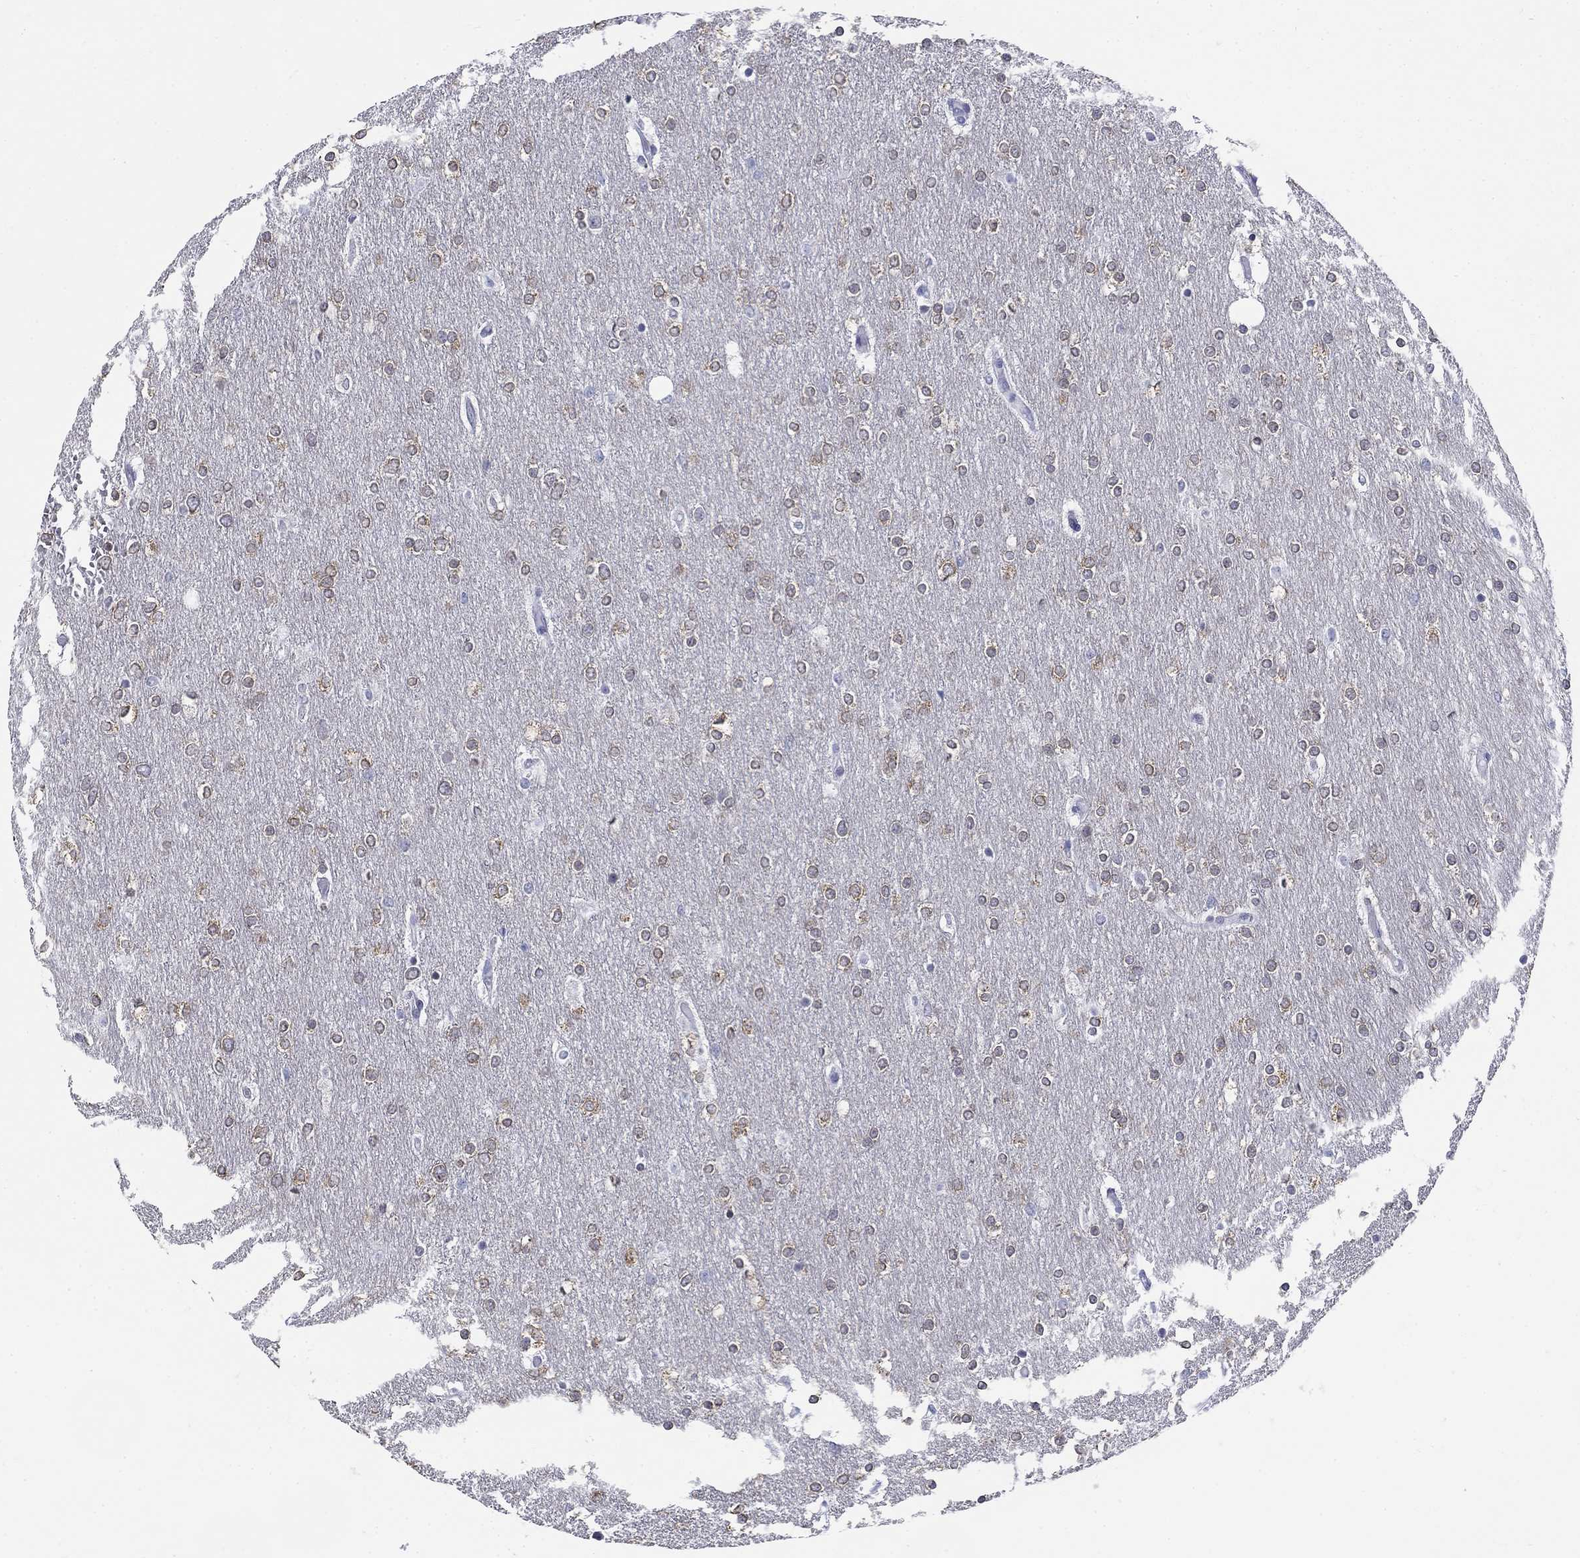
{"staining": {"intensity": "weak", "quantity": ">75%", "location": "cytoplasmic/membranous"}, "tissue": "glioma", "cell_type": "Tumor cells", "image_type": "cancer", "snomed": [{"axis": "morphology", "description": "Glioma, malignant, High grade"}, {"axis": "topography", "description": "Brain"}], "caption": "There is low levels of weak cytoplasmic/membranous staining in tumor cells of glioma, as demonstrated by immunohistochemical staining (brown color).", "gene": "ECEL1", "patient": {"sex": "female", "age": 61}}